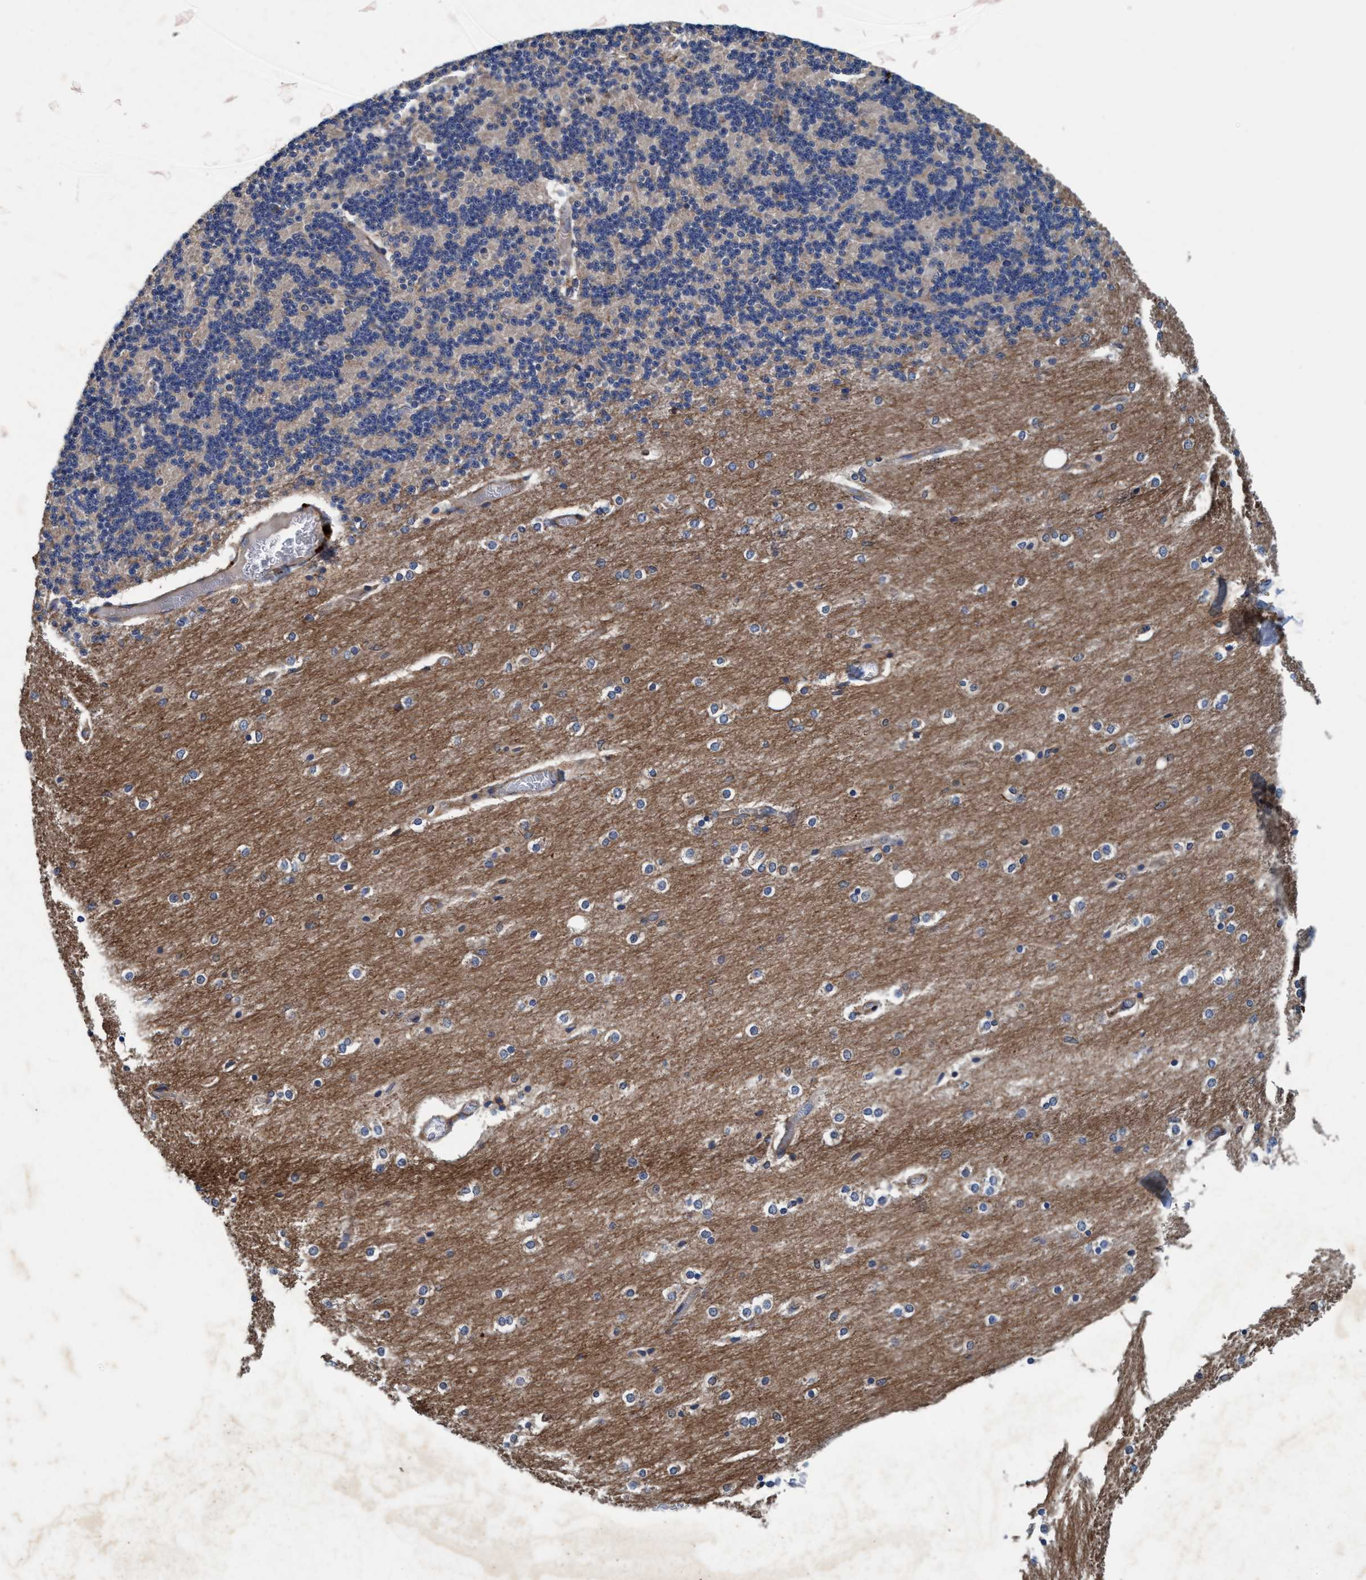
{"staining": {"intensity": "weak", "quantity": "<25%", "location": "cytoplasmic/membranous"}, "tissue": "cerebellum", "cell_type": "Cells in granular layer", "image_type": "normal", "snomed": [{"axis": "morphology", "description": "Normal tissue, NOS"}, {"axis": "topography", "description": "Cerebellum"}], "caption": "Cerebellum was stained to show a protein in brown. There is no significant positivity in cells in granular layer. The staining is performed using DAB brown chromogen with nuclei counter-stained in using hematoxylin.", "gene": "ENDOG", "patient": {"sex": "female", "age": 54}}